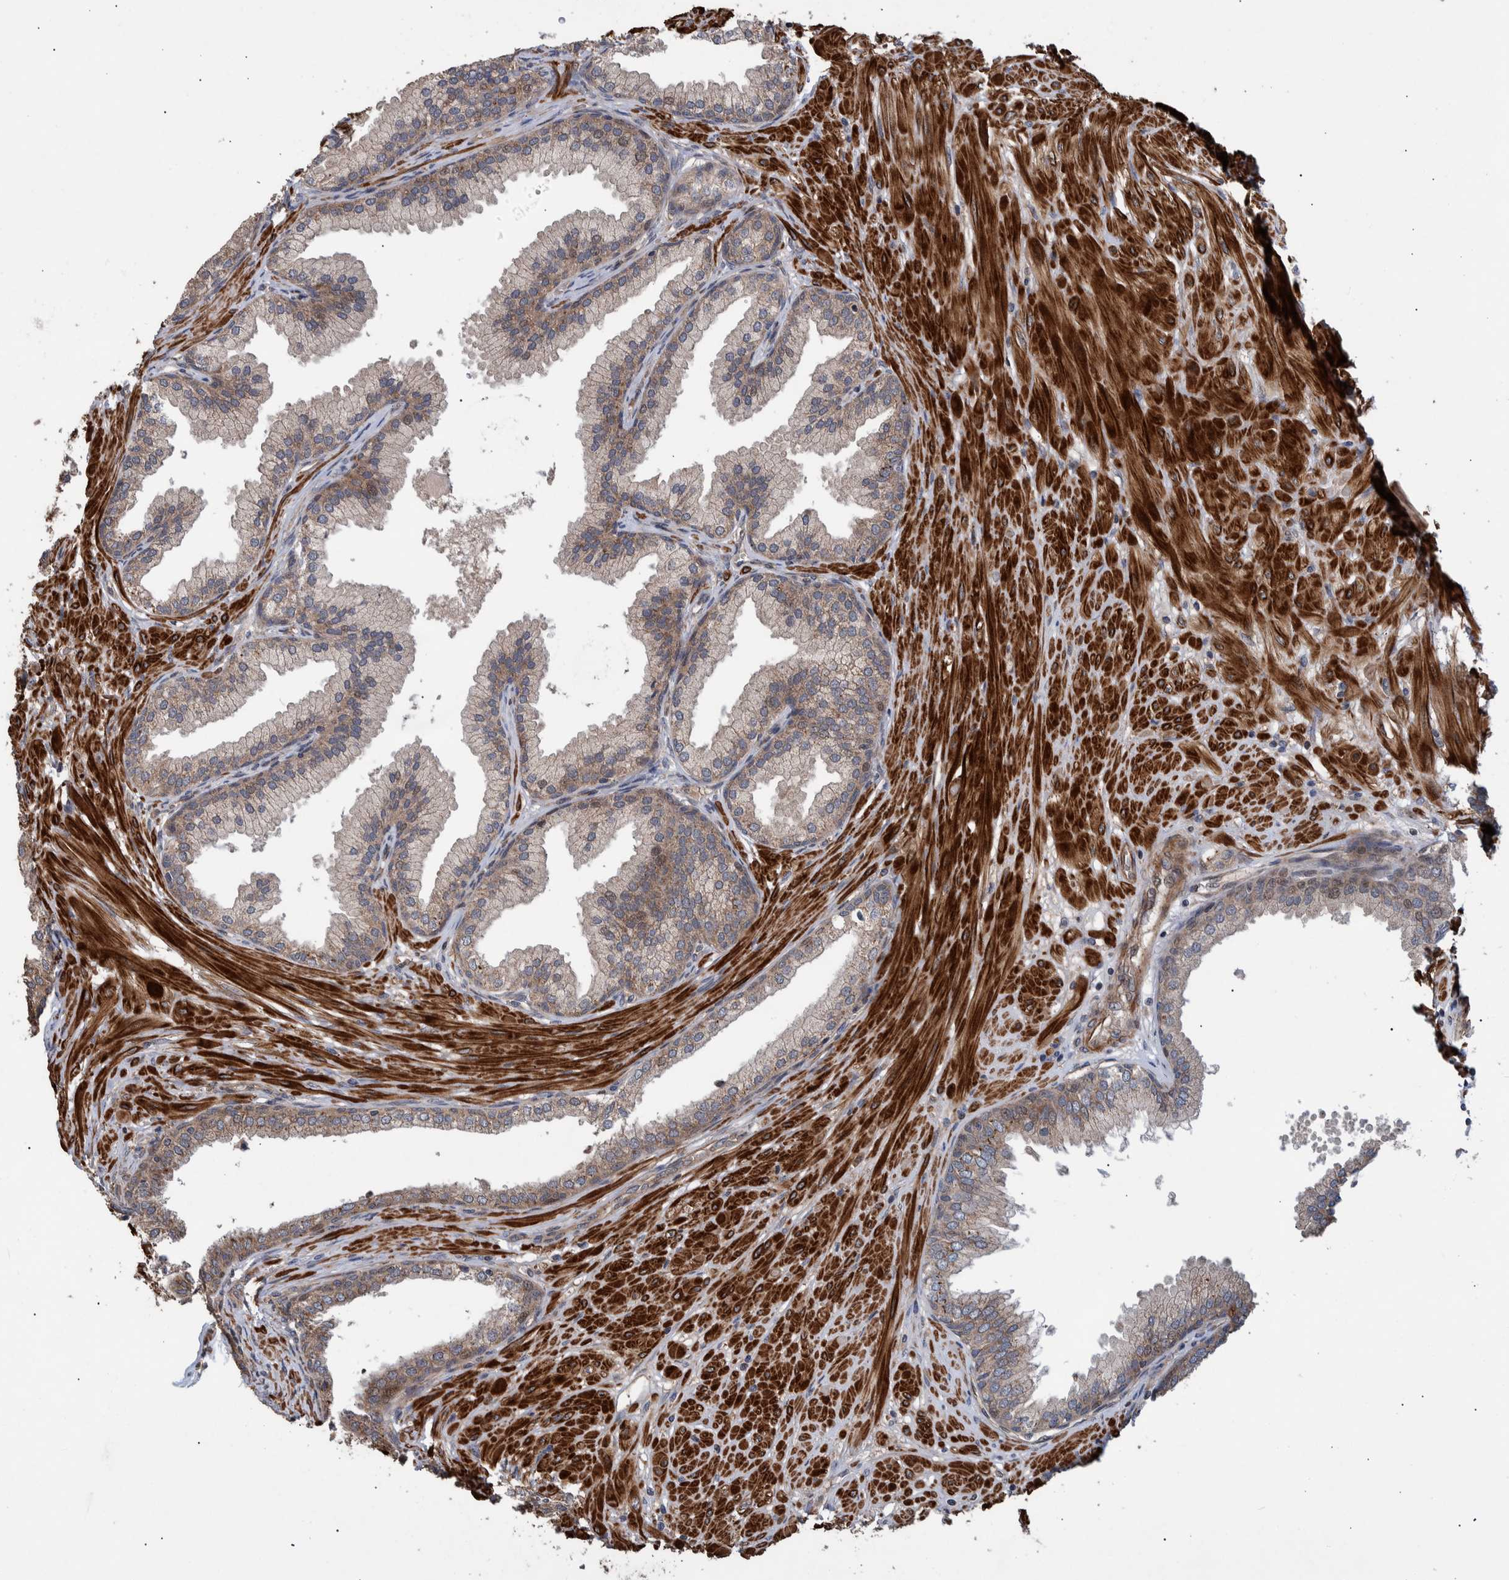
{"staining": {"intensity": "weak", "quantity": ">75%", "location": "cytoplasmic/membranous"}, "tissue": "prostate", "cell_type": "Glandular cells", "image_type": "normal", "snomed": [{"axis": "morphology", "description": "Normal tissue, NOS"}, {"axis": "topography", "description": "Prostate"}], "caption": "Prostate stained with immunohistochemistry (IHC) reveals weak cytoplasmic/membranous positivity in about >75% of glandular cells. (Brightfield microscopy of DAB IHC at high magnification).", "gene": "B3GNTL1", "patient": {"sex": "male", "age": 51}}